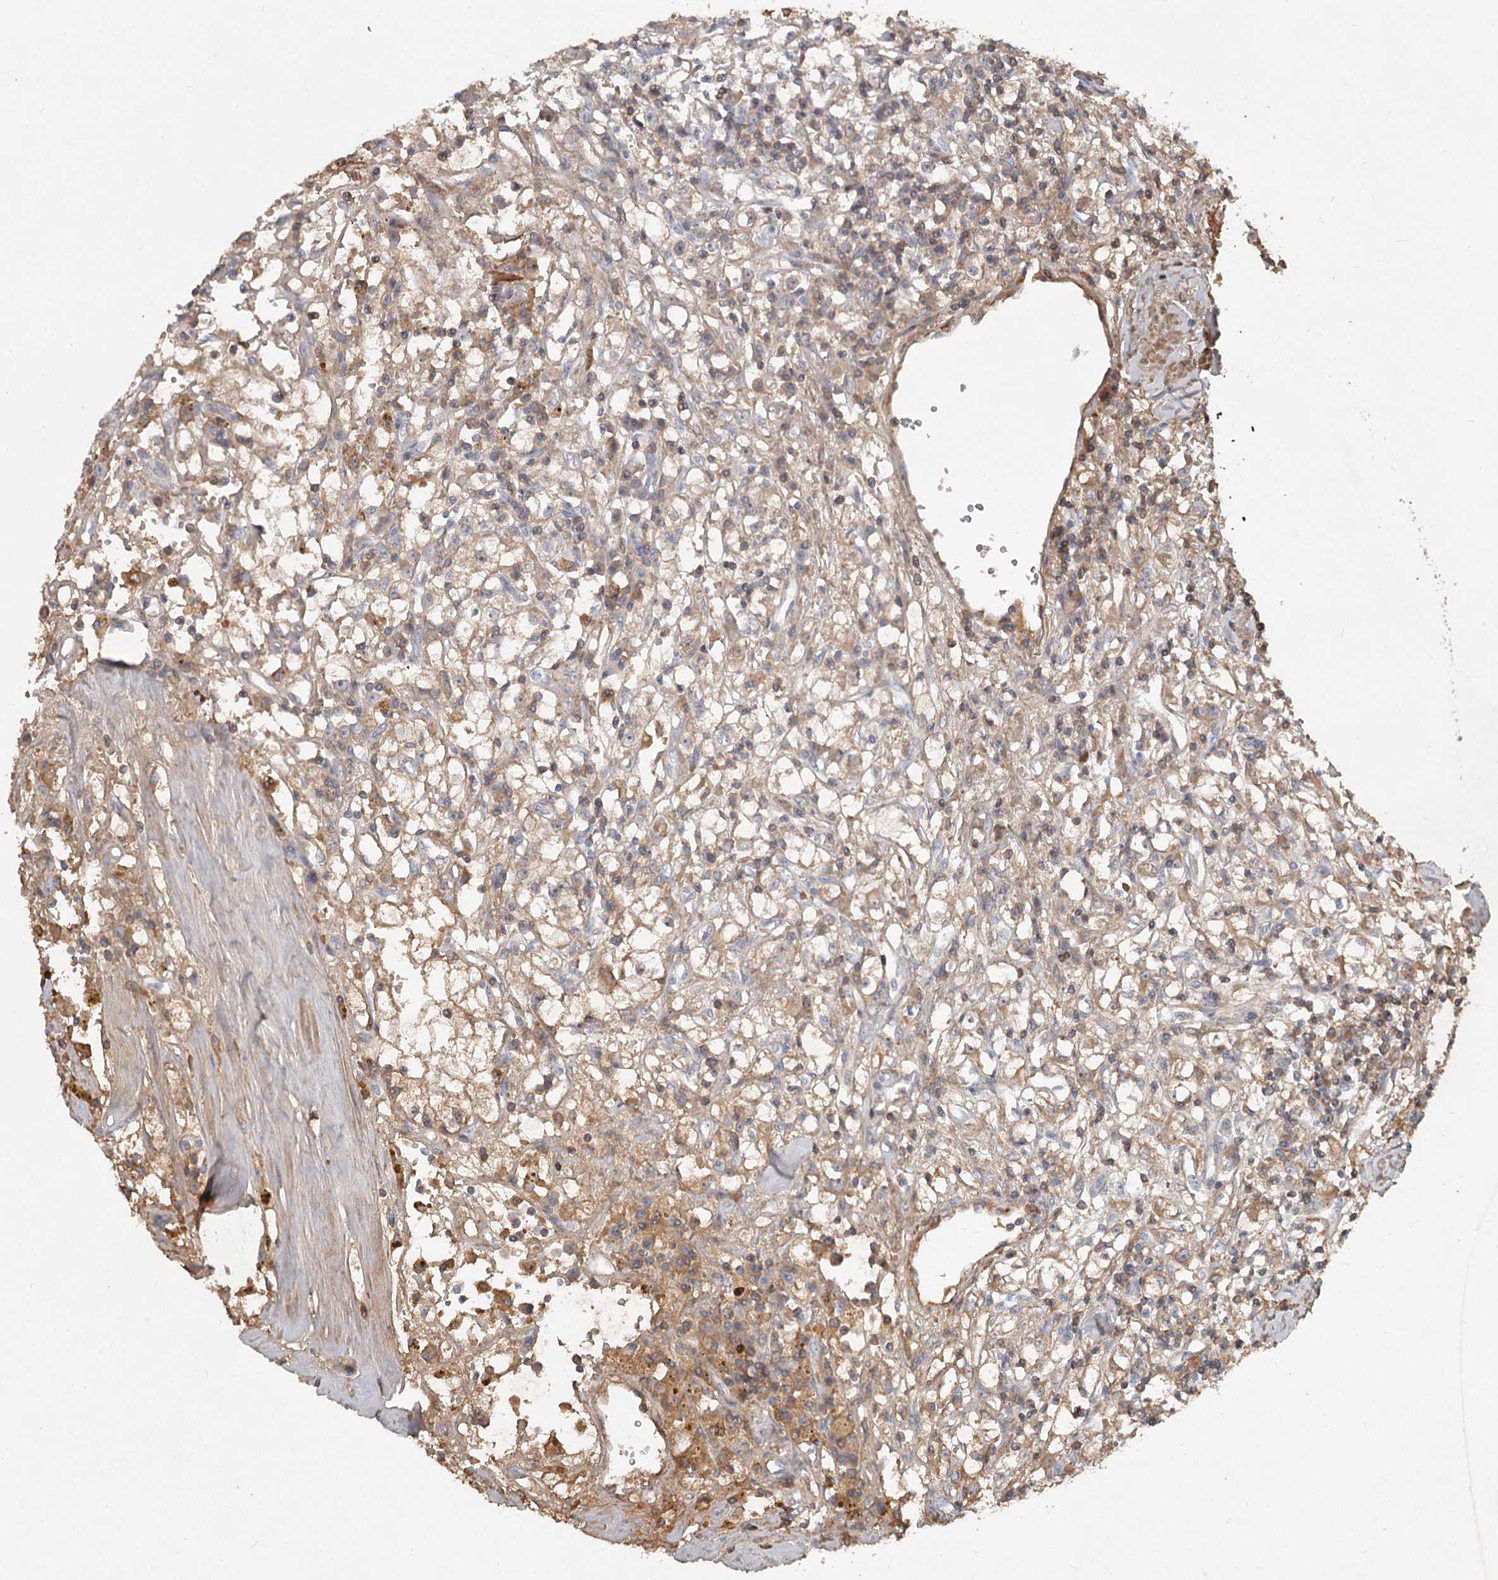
{"staining": {"intensity": "moderate", "quantity": ">75%", "location": "cytoplasmic/membranous"}, "tissue": "renal cancer", "cell_type": "Tumor cells", "image_type": "cancer", "snomed": [{"axis": "morphology", "description": "Adenocarcinoma, NOS"}, {"axis": "topography", "description": "Kidney"}], "caption": "The photomicrograph exhibits a brown stain indicating the presence of a protein in the cytoplasmic/membranous of tumor cells in renal adenocarcinoma.", "gene": "DHRS9", "patient": {"sex": "male", "age": 56}}